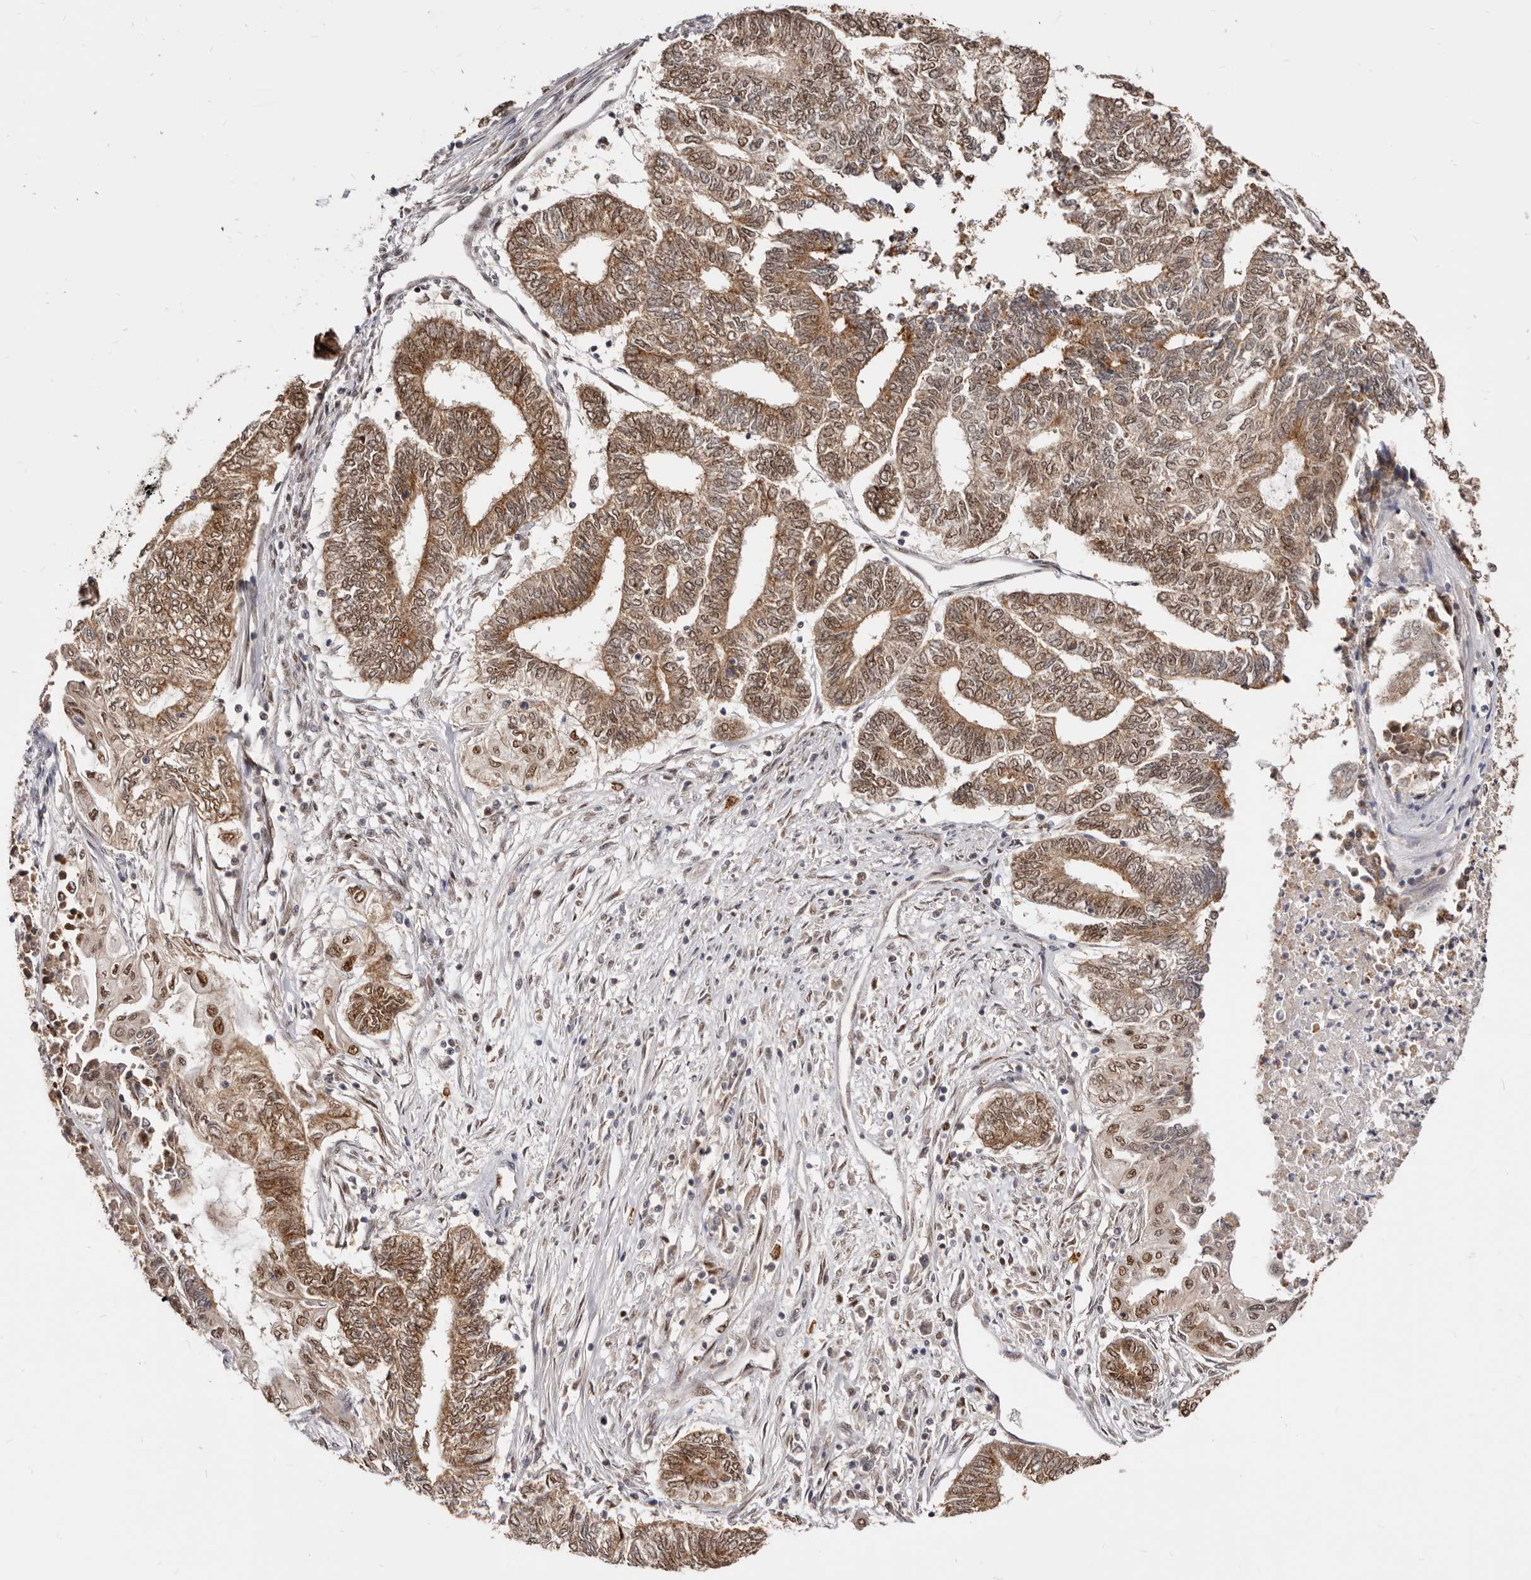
{"staining": {"intensity": "moderate", "quantity": ">75%", "location": "cytoplasmic/membranous,nuclear"}, "tissue": "endometrial cancer", "cell_type": "Tumor cells", "image_type": "cancer", "snomed": [{"axis": "morphology", "description": "Adenocarcinoma, NOS"}, {"axis": "topography", "description": "Uterus"}, {"axis": "topography", "description": "Endometrium"}], "caption": "Endometrial adenocarcinoma stained for a protein demonstrates moderate cytoplasmic/membranous and nuclear positivity in tumor cells.", "gene": "SEC14L1", "patient": {"sex": "female", "age": 70}}